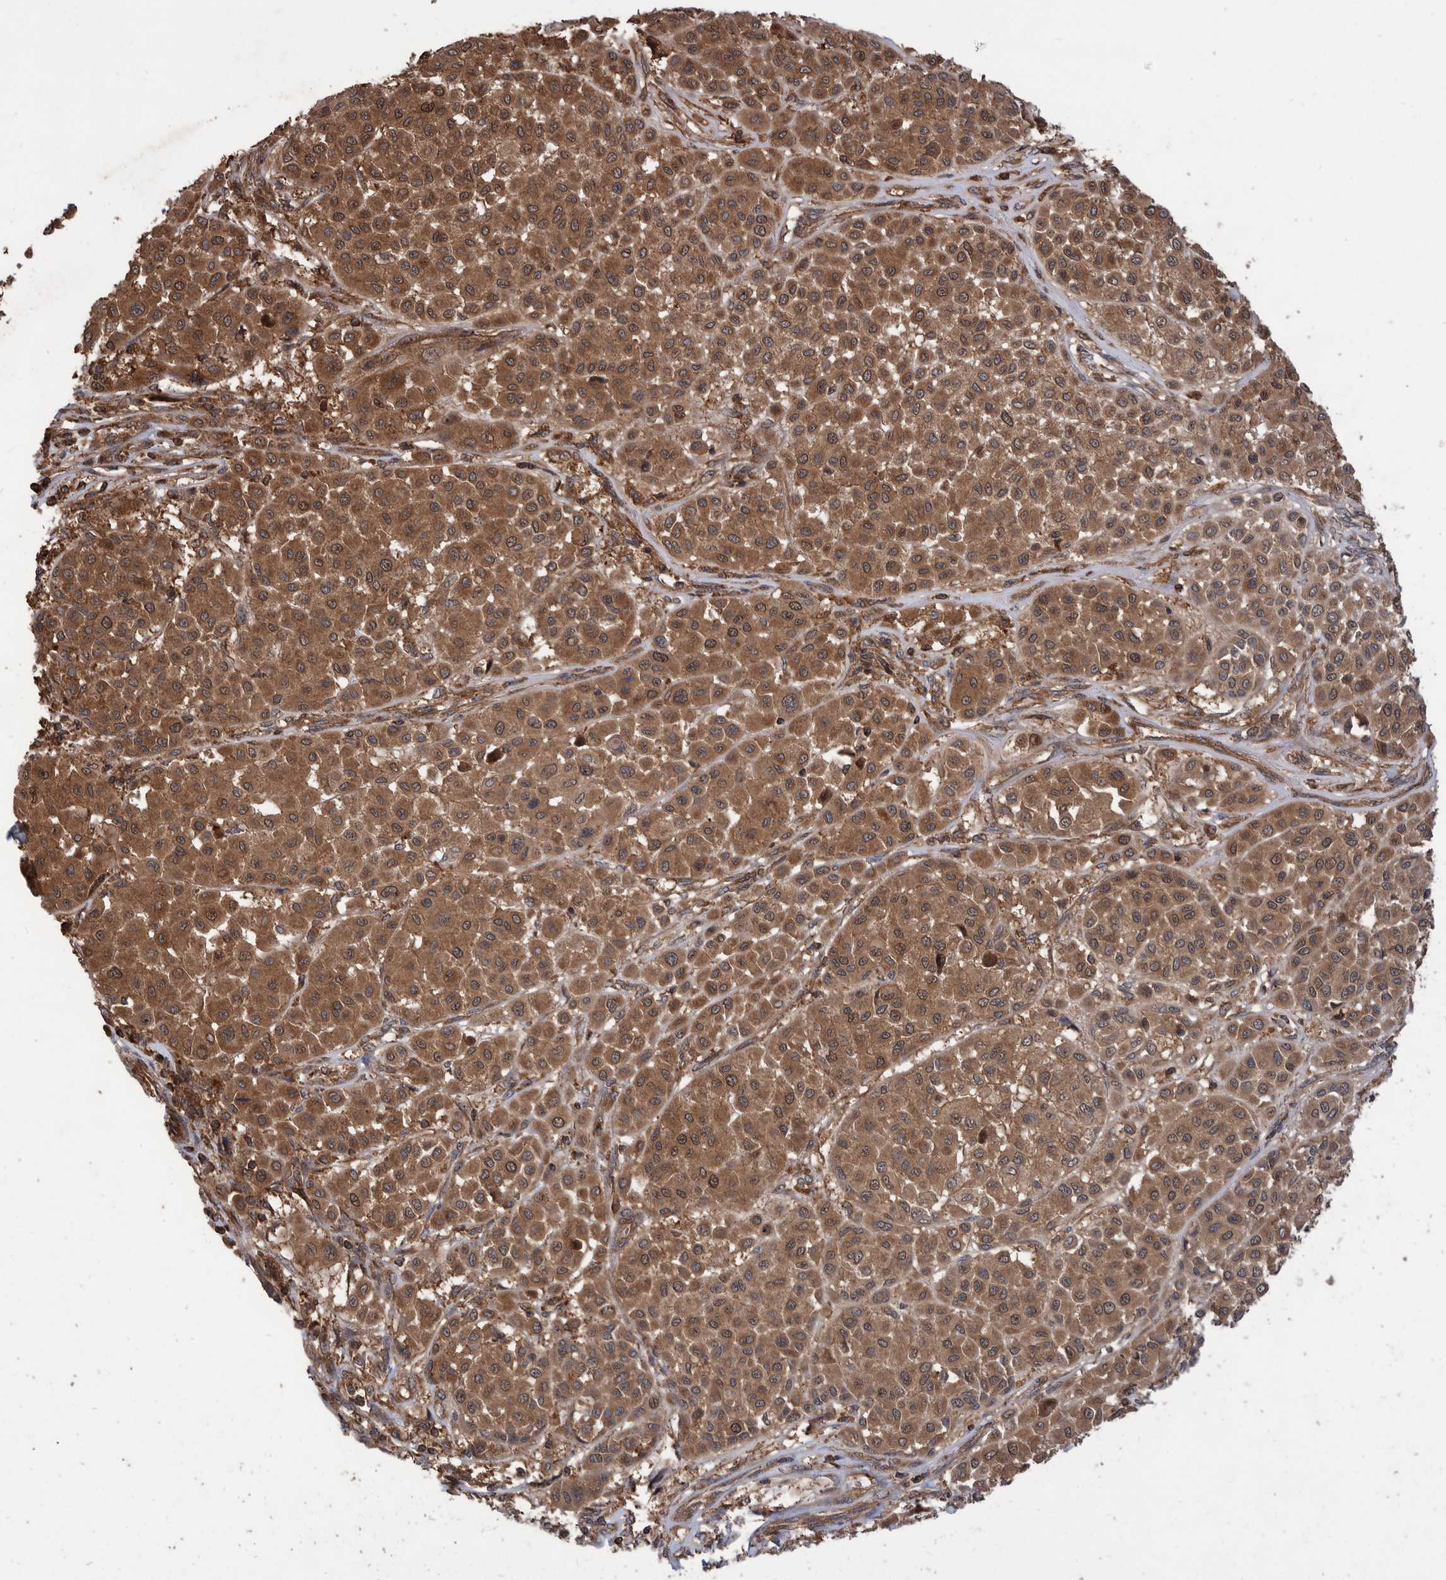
{"staining": {"intensity": "moderate", "quantity": ">75%", "location": "cytoplasmic/membranous"}, "tissue": "melanoma", "cell_type": "Tumor cells", "image_type": "cancer", "snomed": [{"axis": "morphology", "description": "Malignant melanoma, Metastatic site"}, {"axis": "topography", "description": "Soft tissue"}], "caption": "Protein expression analysis of melanoma shows moderate cytoplasmic/membranous staining in about >75% of tumor cells.", "gene": "VBP1", "patient": {"sex": "male", "age": 41}}